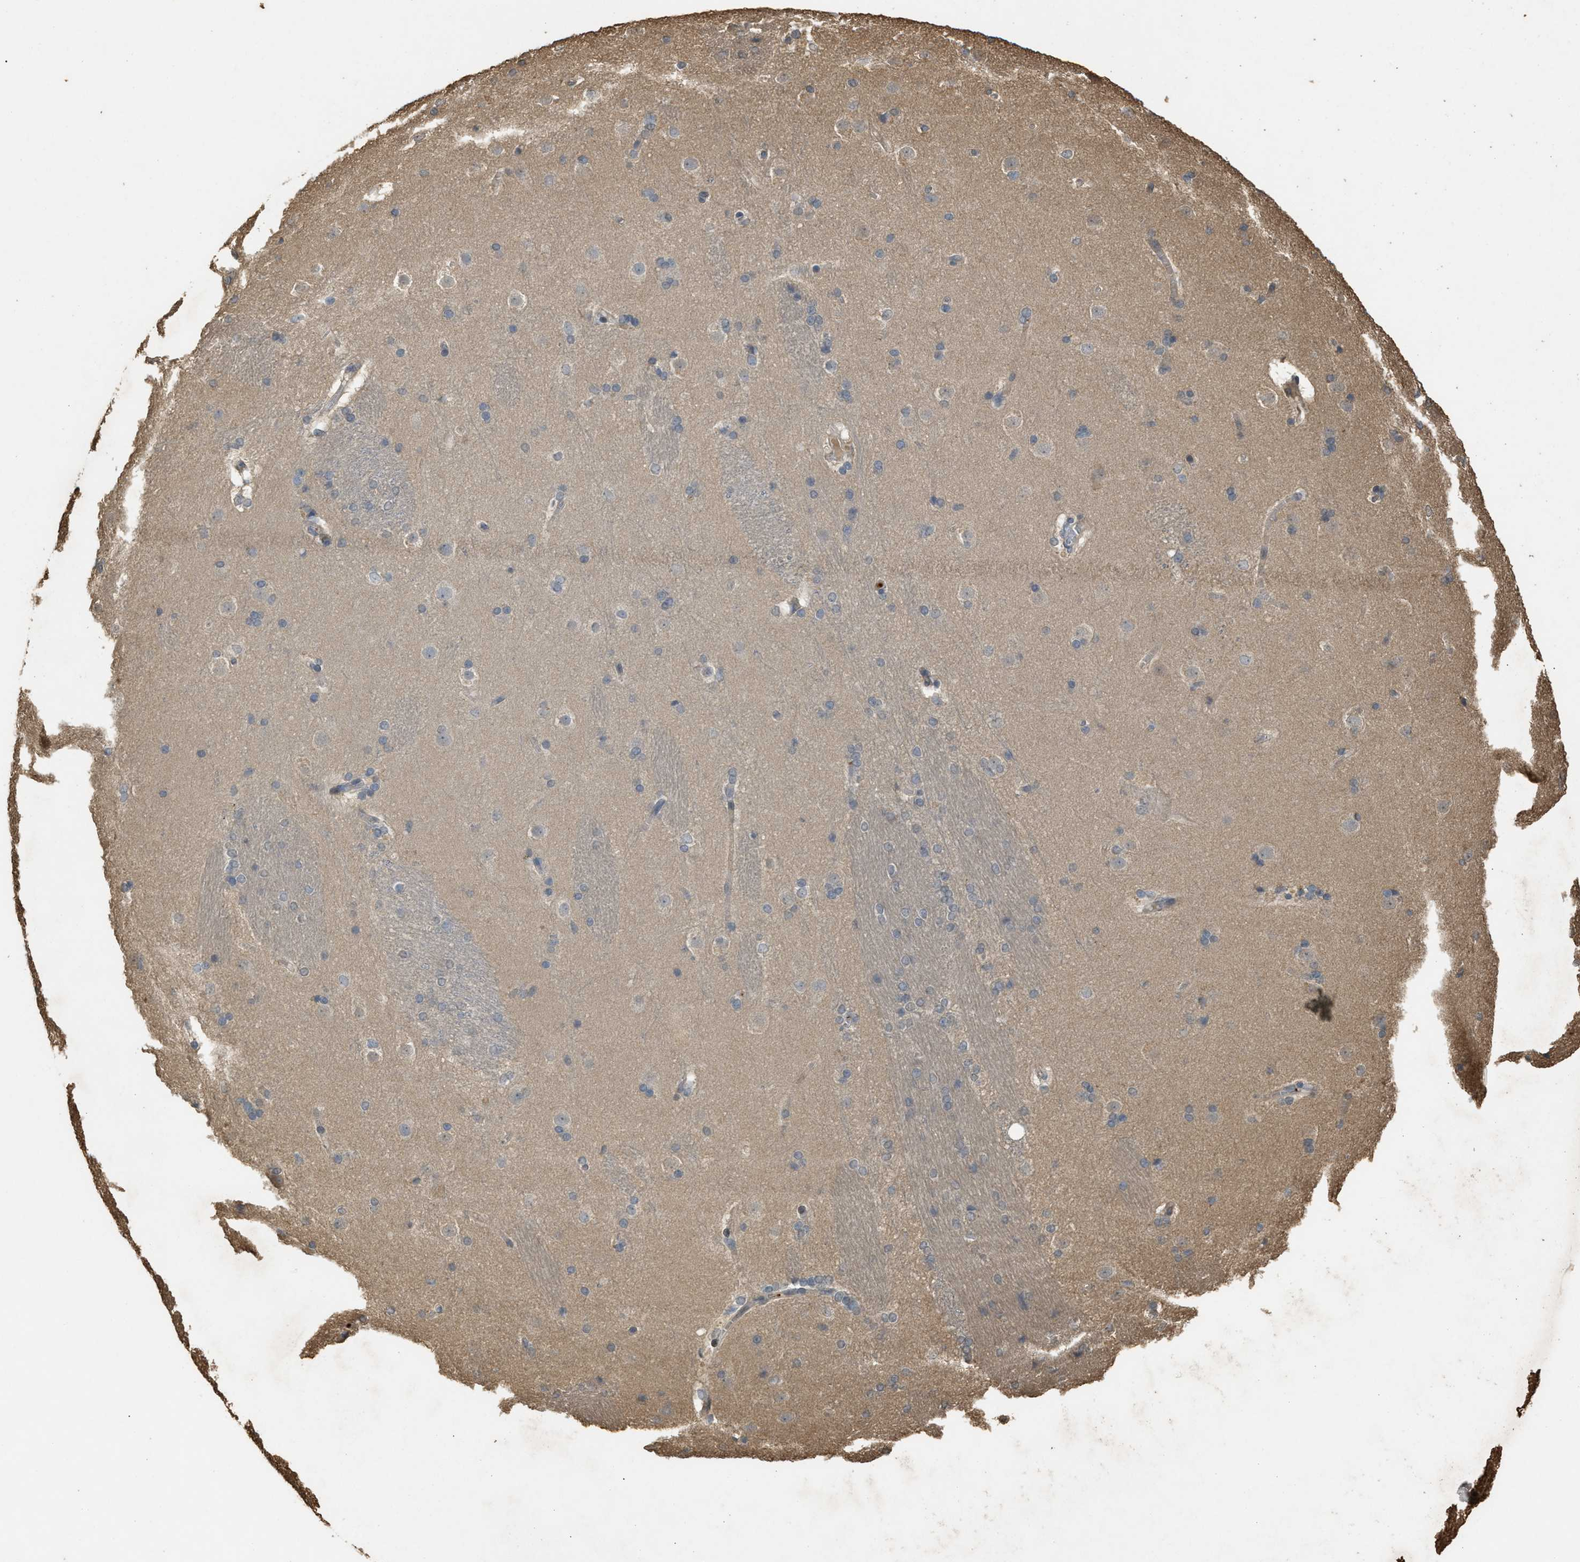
{"staining": {"intensity": "weak", "quantity": "<25%", "location": "cytoplasmic/membranous"}, "tissue": "caudate", "cell_type": "Glial cells", "image_type": "normal", "snomed": [{"axis": "morphology", "description": "Normal tissue, NOS"}, {"axis": "topography", "description": "Lateral ventricle wall"}], "caption": "Immunohistochemistry of unremarkable human caudate displays no positivity in glial cells.", "gene": "ARHGDIA", "patient": {"sex": "female", "age": 19}}